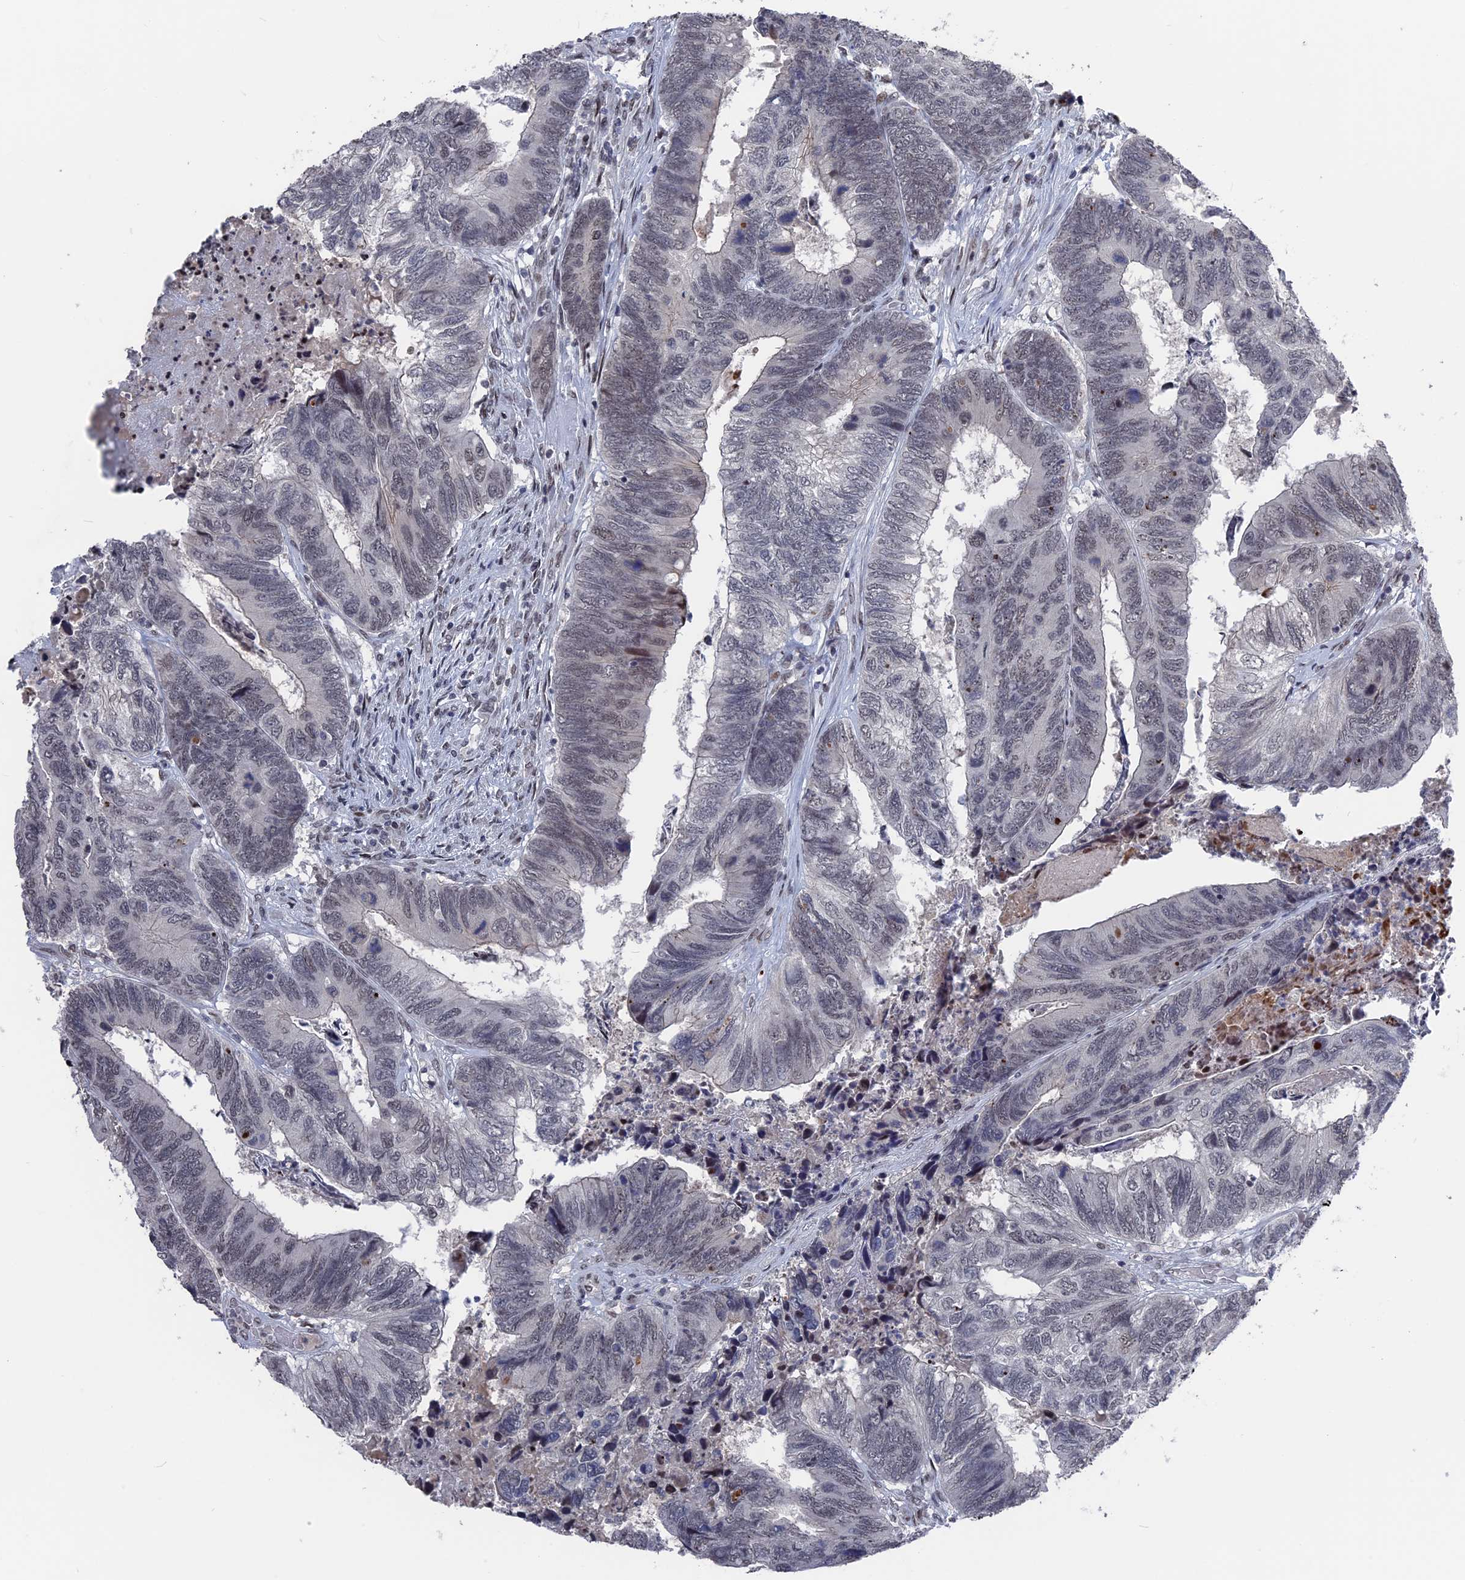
{"staining": {"intensity": "weak", "quantity": "<25%", "location": "nuclear"}, "tissue": "colorectal cancer", "cell_type": "Tumor cells", "image_type": "cancer", "snomed": [{"axis": "morphology", "description": "Adenocarcinoma, NOS"}, {"axis": "topography", "description": "Colon"}], "caption": "An IHC histopathology image of adenocarcinoma (colorectal) is shown. There is no staining in tumor cells of adenocarcinoma (colorectal). (Brightfield microscopy of DAB immunohistochemistry (IHC) at high magnification).", "gene": "NR2C2AP", "patient": {"sex": "female", "age": 67}}